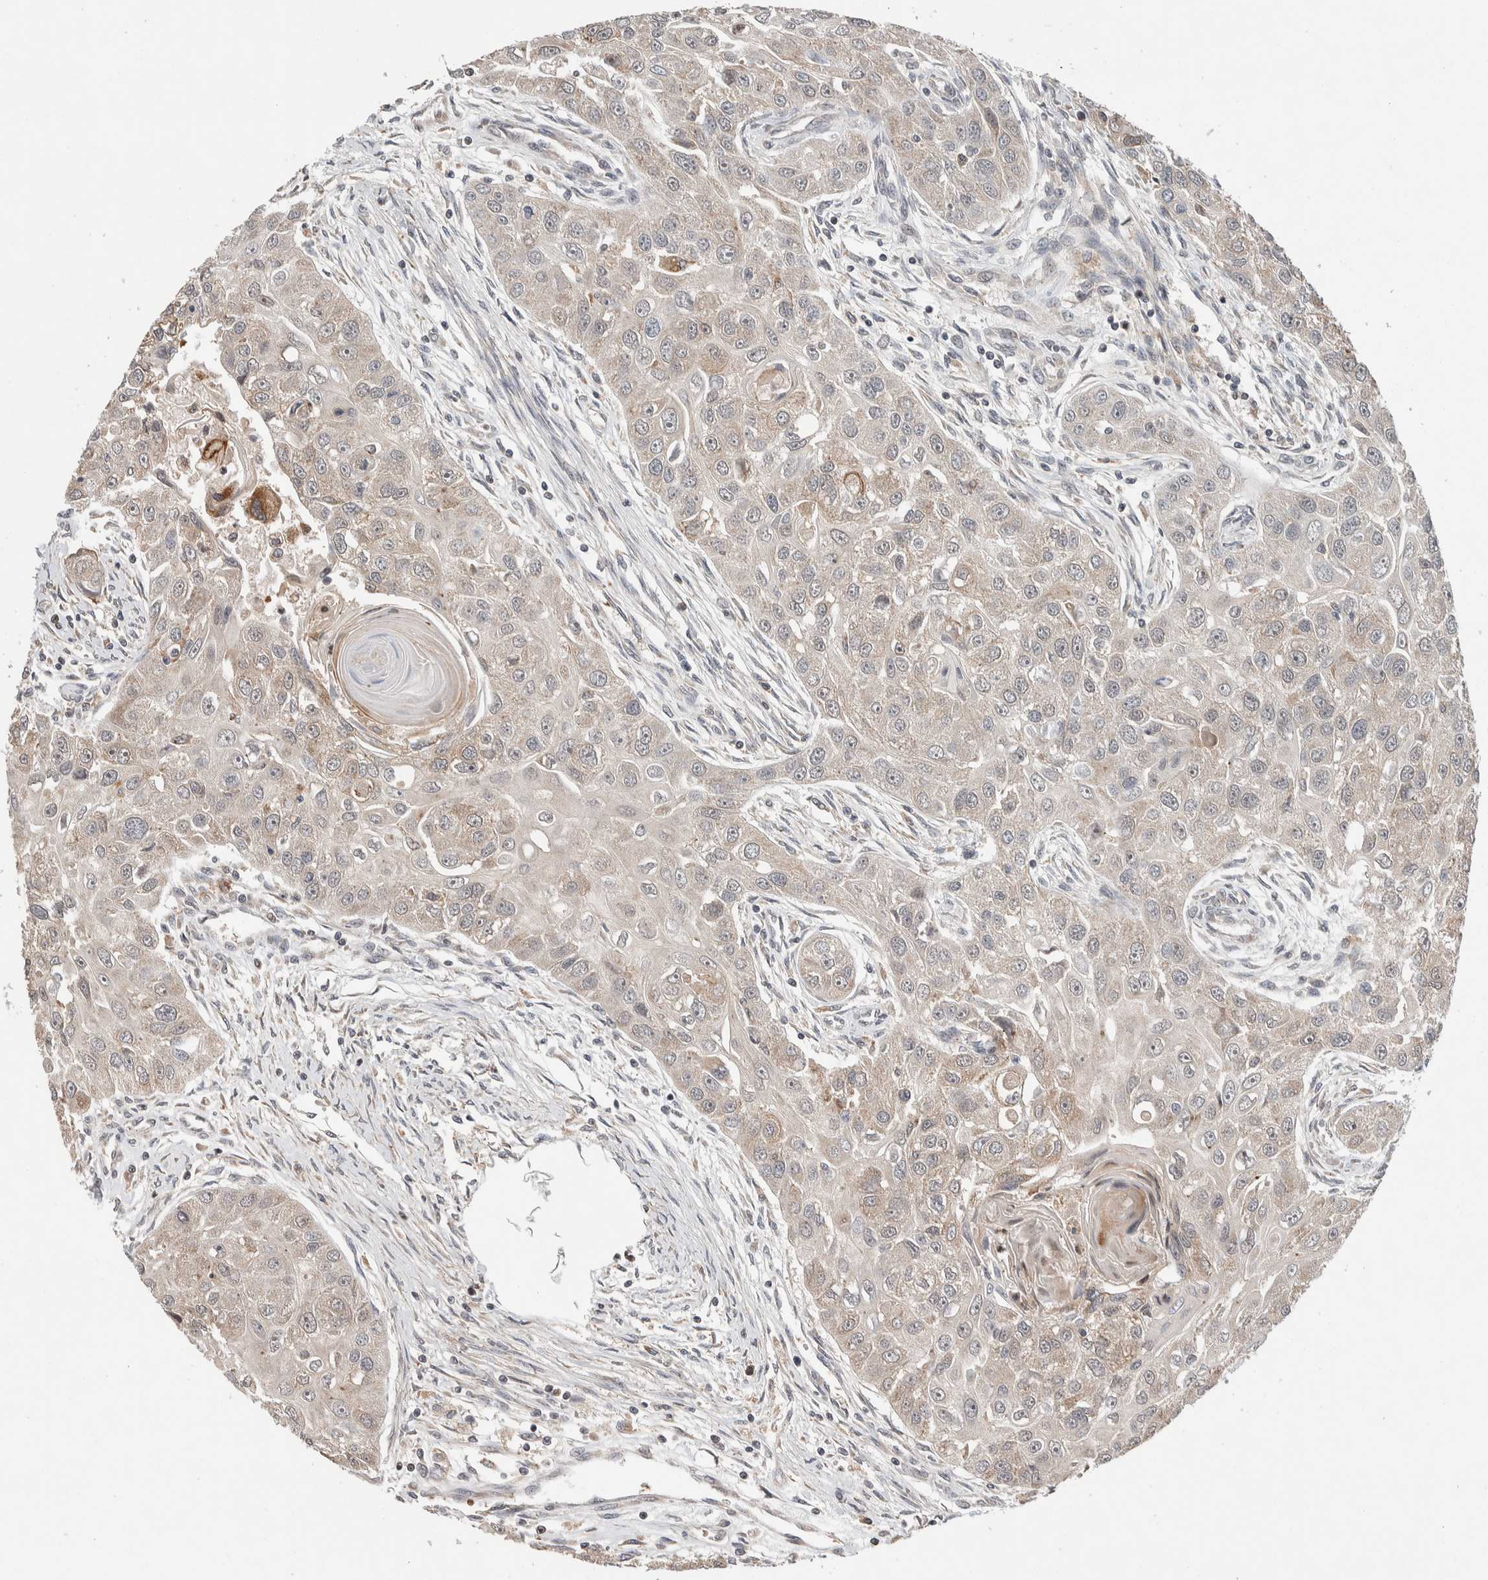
{"staining": {"intensity": "weak", "quantity": "<25%", "location": "cytoplasmic/membranous"}, "tissue": "head and neck cancer", "cell_type": "Tumor cells", "image_type": "cancer", "snomed": [{"axis": "morphology", "description": "Normal tissue, NOS"}, {"axis": "morphology", "description": "Squamous cell carcinoma, NOS"}, {"axis": "topography", "description": "Skeletal muscle"}, {"axis": "topography", "description": "Head-Neck"}], "caption": "Squamous cell carcinoma (head and neck) was stained to show a protein in brown. There is no significant staining in tumor cells.", "gene": "KCNK1", "patient": {"sex": "male", "age": 51}}